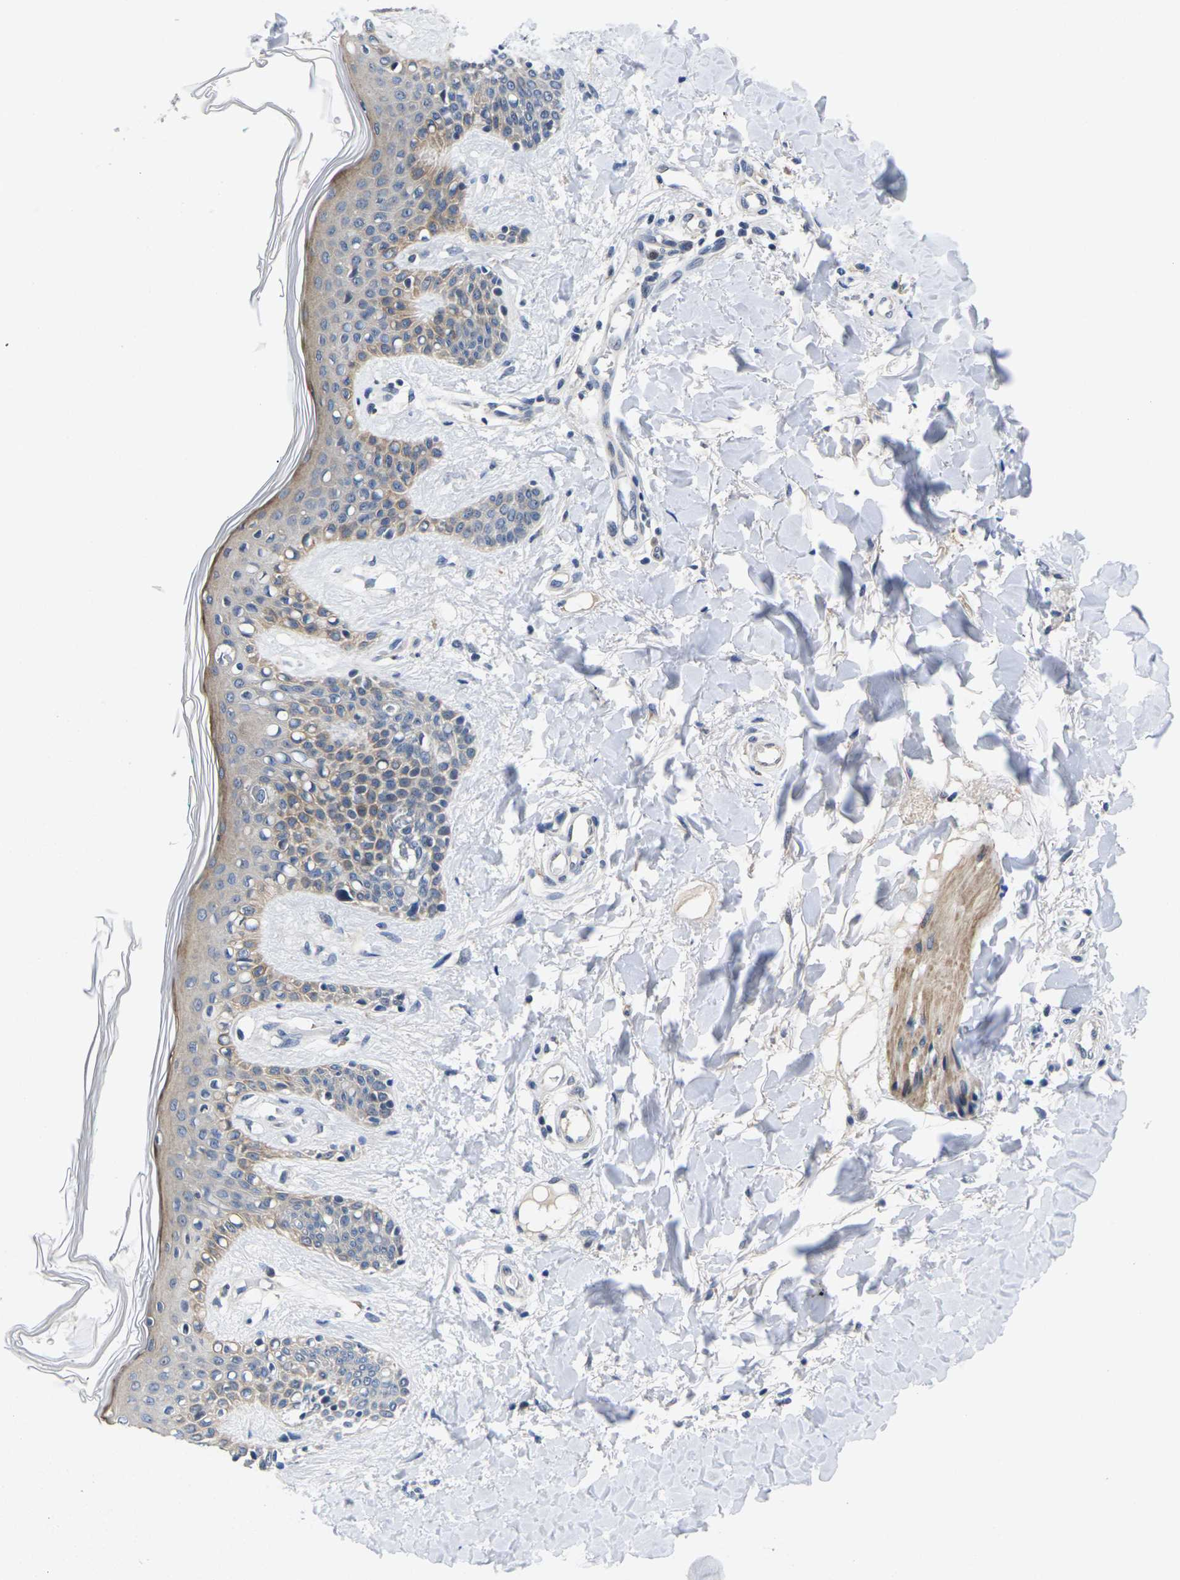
{"staining": {"intensity": "negative", "quantity": "none", "location": "none"}, "tissue": "skin", "cell_type": "Fibroblasts", "image_type": "normal", "snomed": [{"axis": "morphology", "description": "Normal tissue, NOS"}, {"axis": "topography", "description": "Skin"}], "caption": "This histopathology image is of unremarkable skin stained with IHC to label a protein in brown with the nuclei are counter-stained blue. There is no staining in fibroblasts. (DAB immunohistochemistry with hematoxylin counter stain).", "gene": "ST6GAL2", "patient": {"sex": "male", "age": 16}}